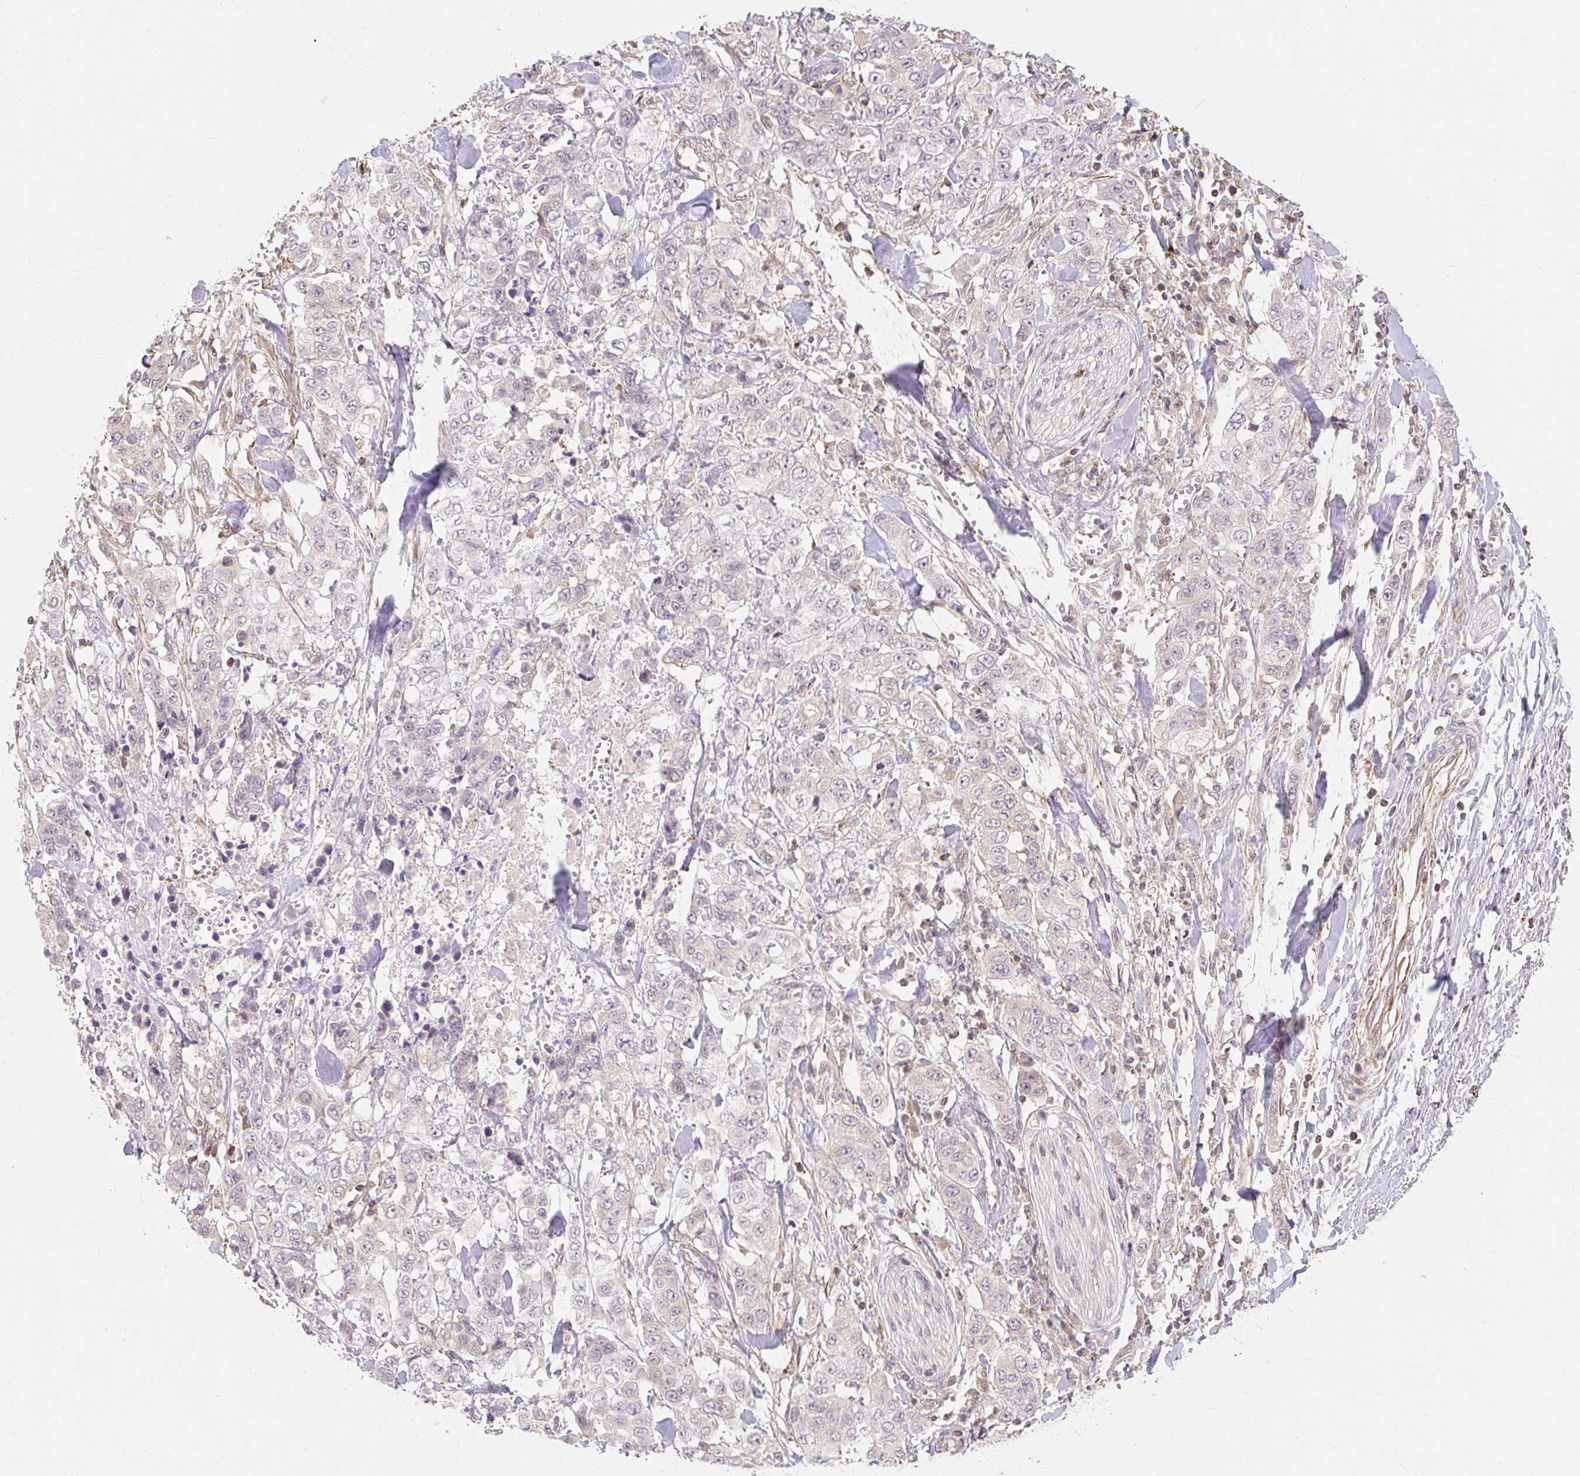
{"staining": {"intensity": "negative", "quantity": "none", "location": "none"}, "tissue": "stomach cancer", "cell_type": "Tumor cells", "image_type": "cancer", "snomed": [{"axis": "morphology", "description": "Adenocarcinoma, NOS"}, {"axis": "topography", "description": "Stomach, upper"}], "caption": "The photomicrograph exhibits no staining of tumor cells in stomach cancer.", "gene": "EMC10", "patient": {"sex": "male", "age": 62}}